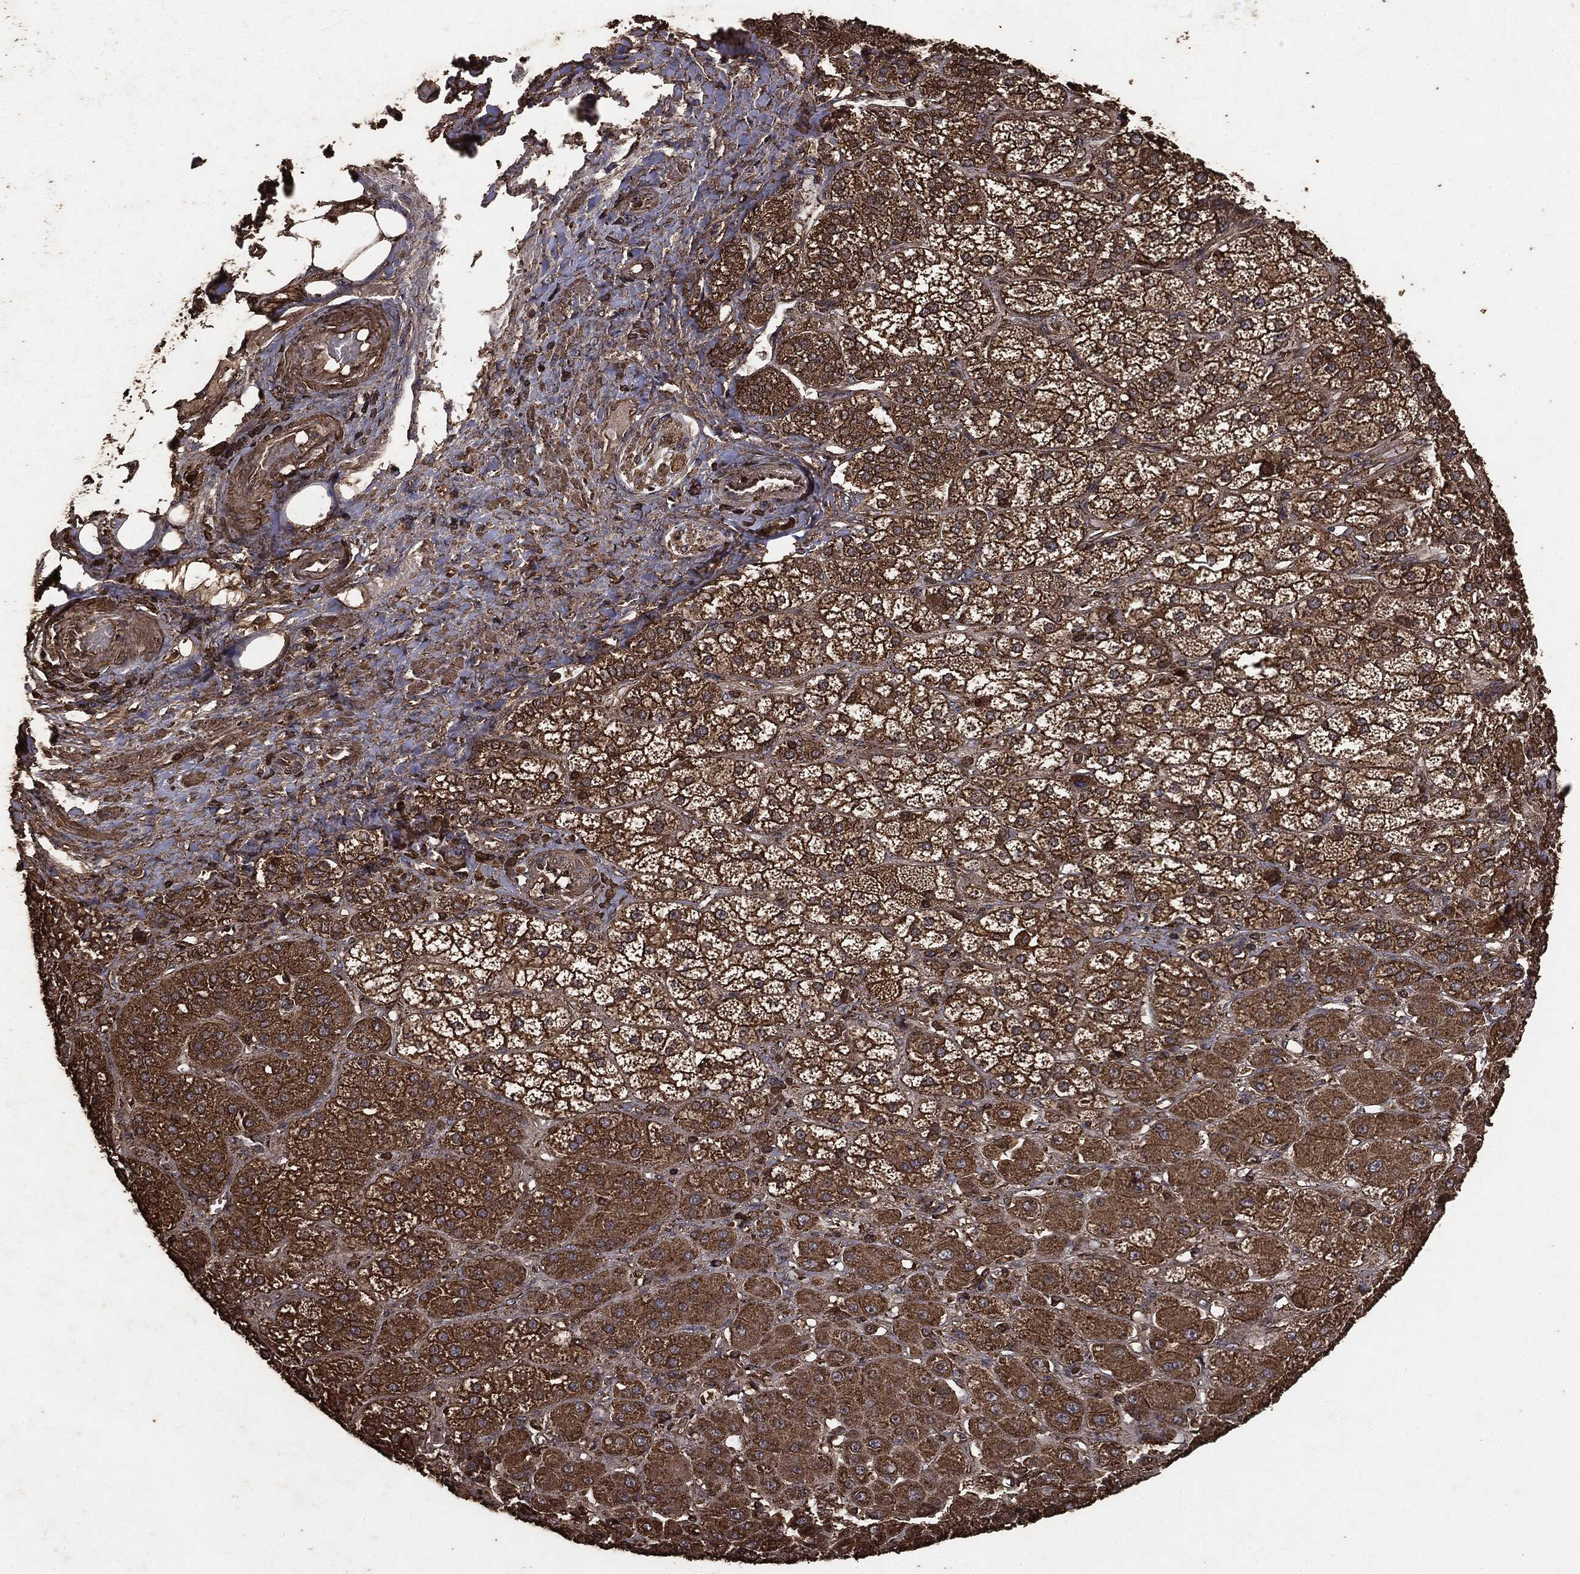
{"staining": {"intensity": "strong", "quantity": ">75%", "location": "cytoplasmic/membranous"}, "tissue": "adrenal gland", "cell_type": "Glandular cells", "image_type": "normal", "snomed": [{"axis": "morphology", "description": "Normal tissue, NOS"}, {"axis": "topography", "description": "Adrenal gland"}], "caption": "Adrenal gland stained with a brown dye reveals strong cytoplasmic/membranous positive positivity in approximately >75% of glandular cells.", "gene": "MTOR", "patient": {"sex": "male", "age": 70}}